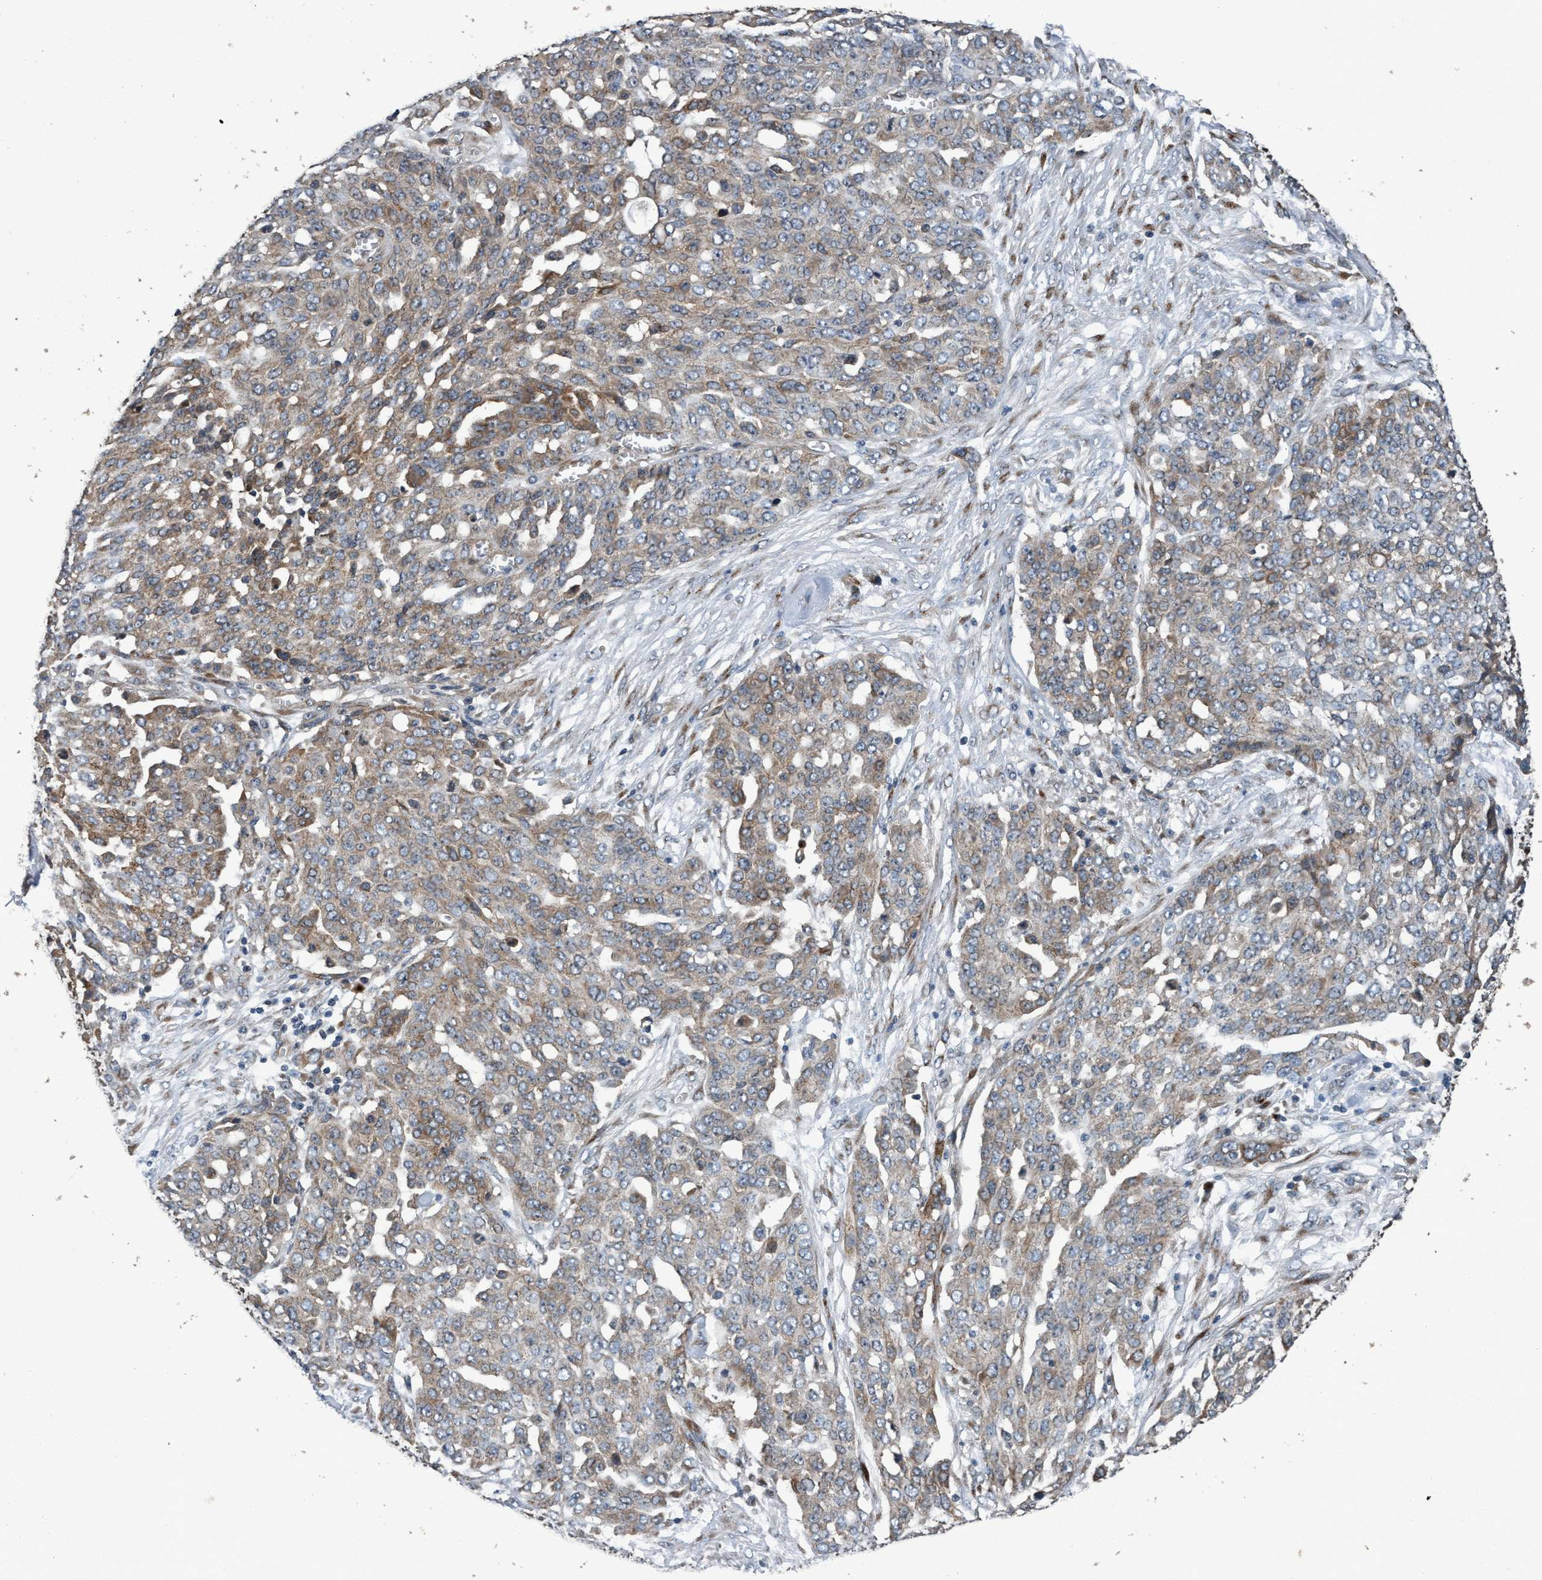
{"staining": {"intensity": "weak", "quantity": "25%-75%", "location": "cytoplasmic/membranous"}, "tissue": "ovarian cancer", "cell_type": "Tumor cells", "image_type": "cancer", "snomed": [{"axis": "morphology", "description": "Cystadenocarcinoma, serous, NOS"}, {"axis": "topography", "description": "Soft tissue"}, {"axis": "topography", "description": "Ovary"}], "caption": "Brown immunohistochemical staining in human ovarian cancer demonstrates weak cytoplasmic/membranous positivity in about 25%-75% of tumor cells. (DAB (3,3'-diaminobenzidine) IHC, brown staining for protein, blue staining for nuclei).", "gene": "MACC1", "patient": {"sex": "female", "age": 57}}